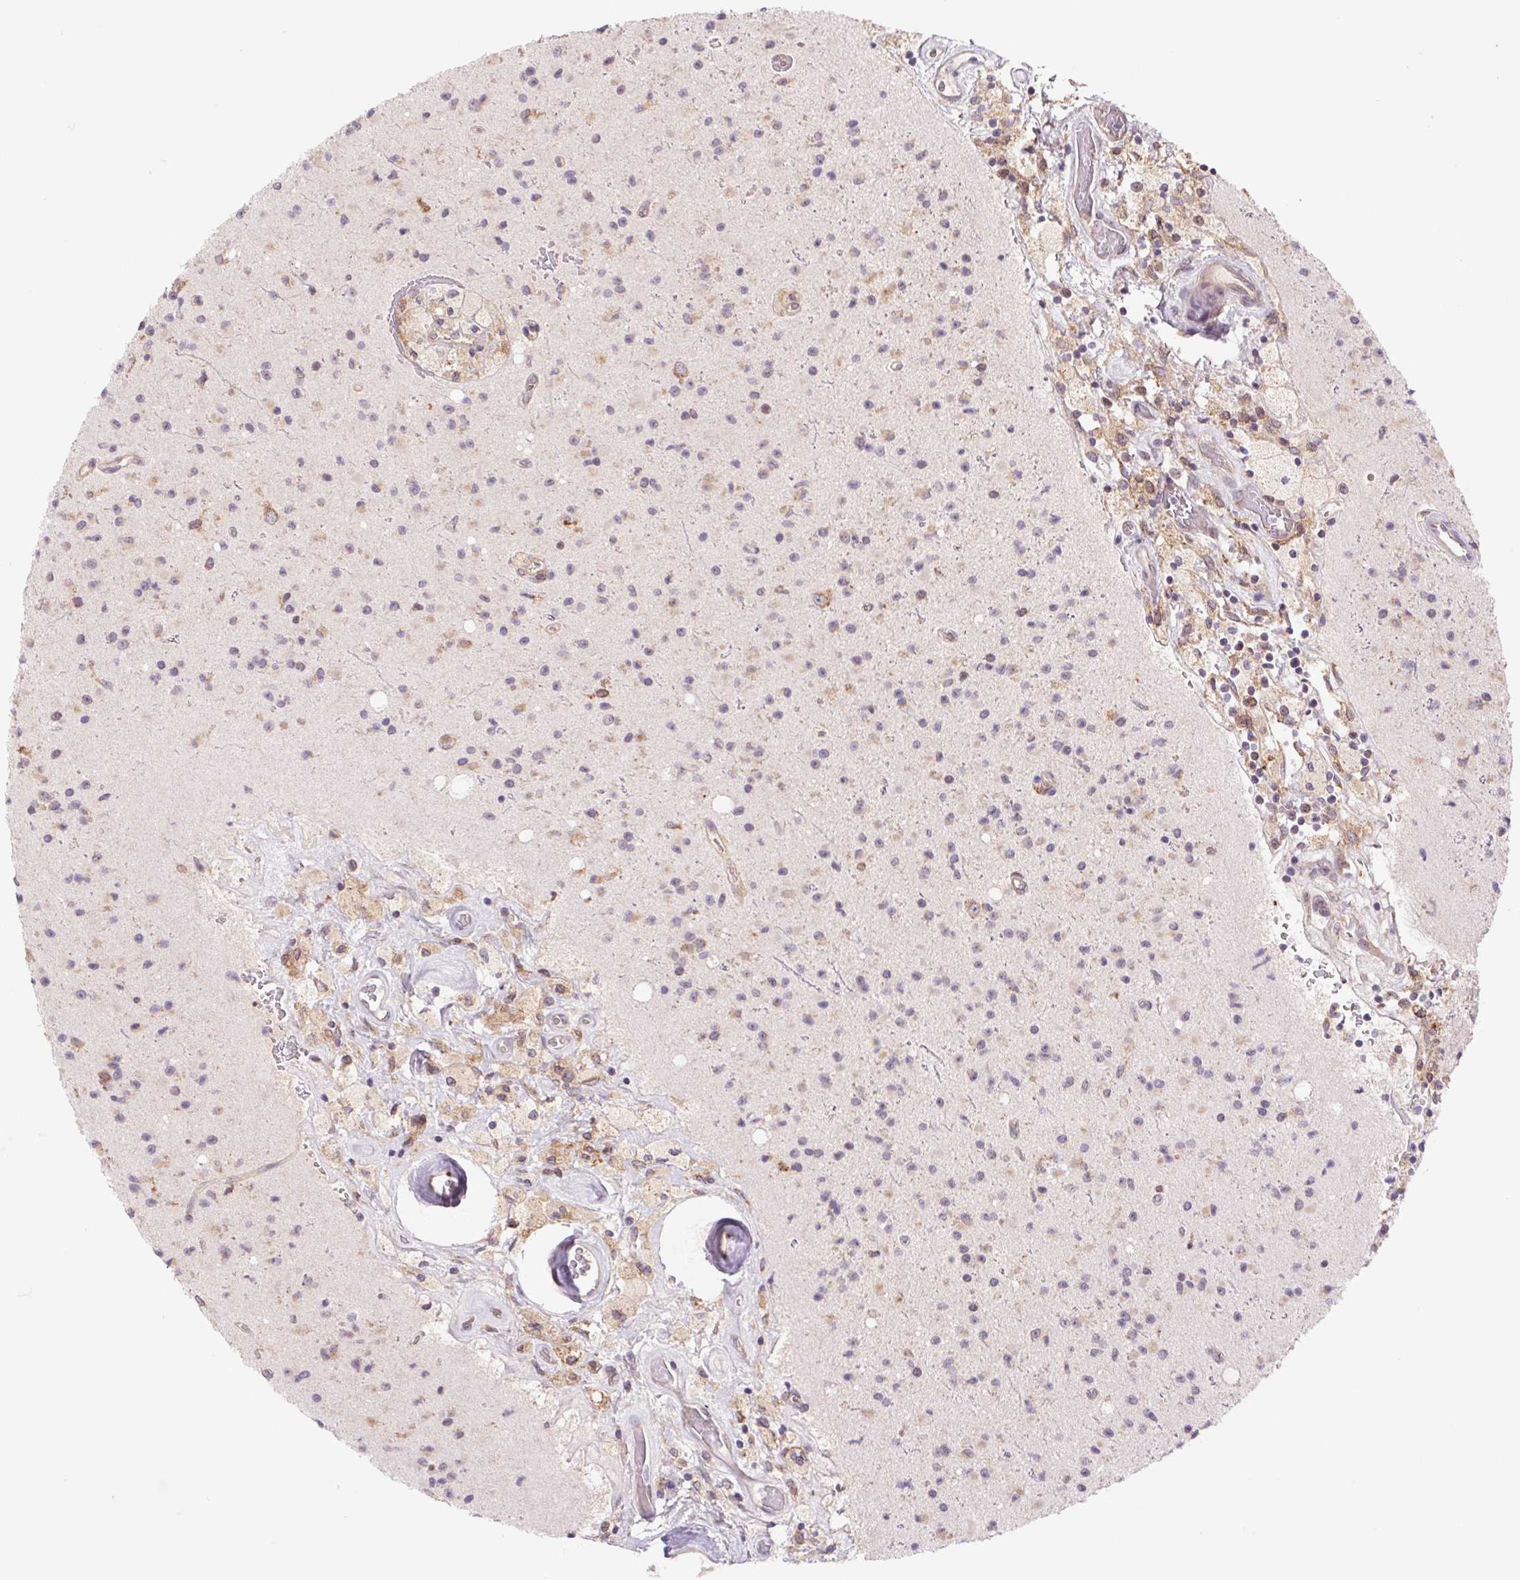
{"staining": {"intensity": "moderate", "quantity": "25%-75%", "location": "cytoplasmic/membranous"}, "tissue": "glioma", "cell_type": "Tumor cells", "image_type": "cancer", "snomed": [{"axis": "morphology", "description": "Glioma, malignant, High grade"}, {"axis": "topography", "description": "Brain"}], "caption": "A brown stain labels moderate cytoplasmic/membranous staining of a protein in malignant glioma (high-grade) tumor cells.", "gene": "KLHL20", "patient": {"sex": "male", "age": 36}}